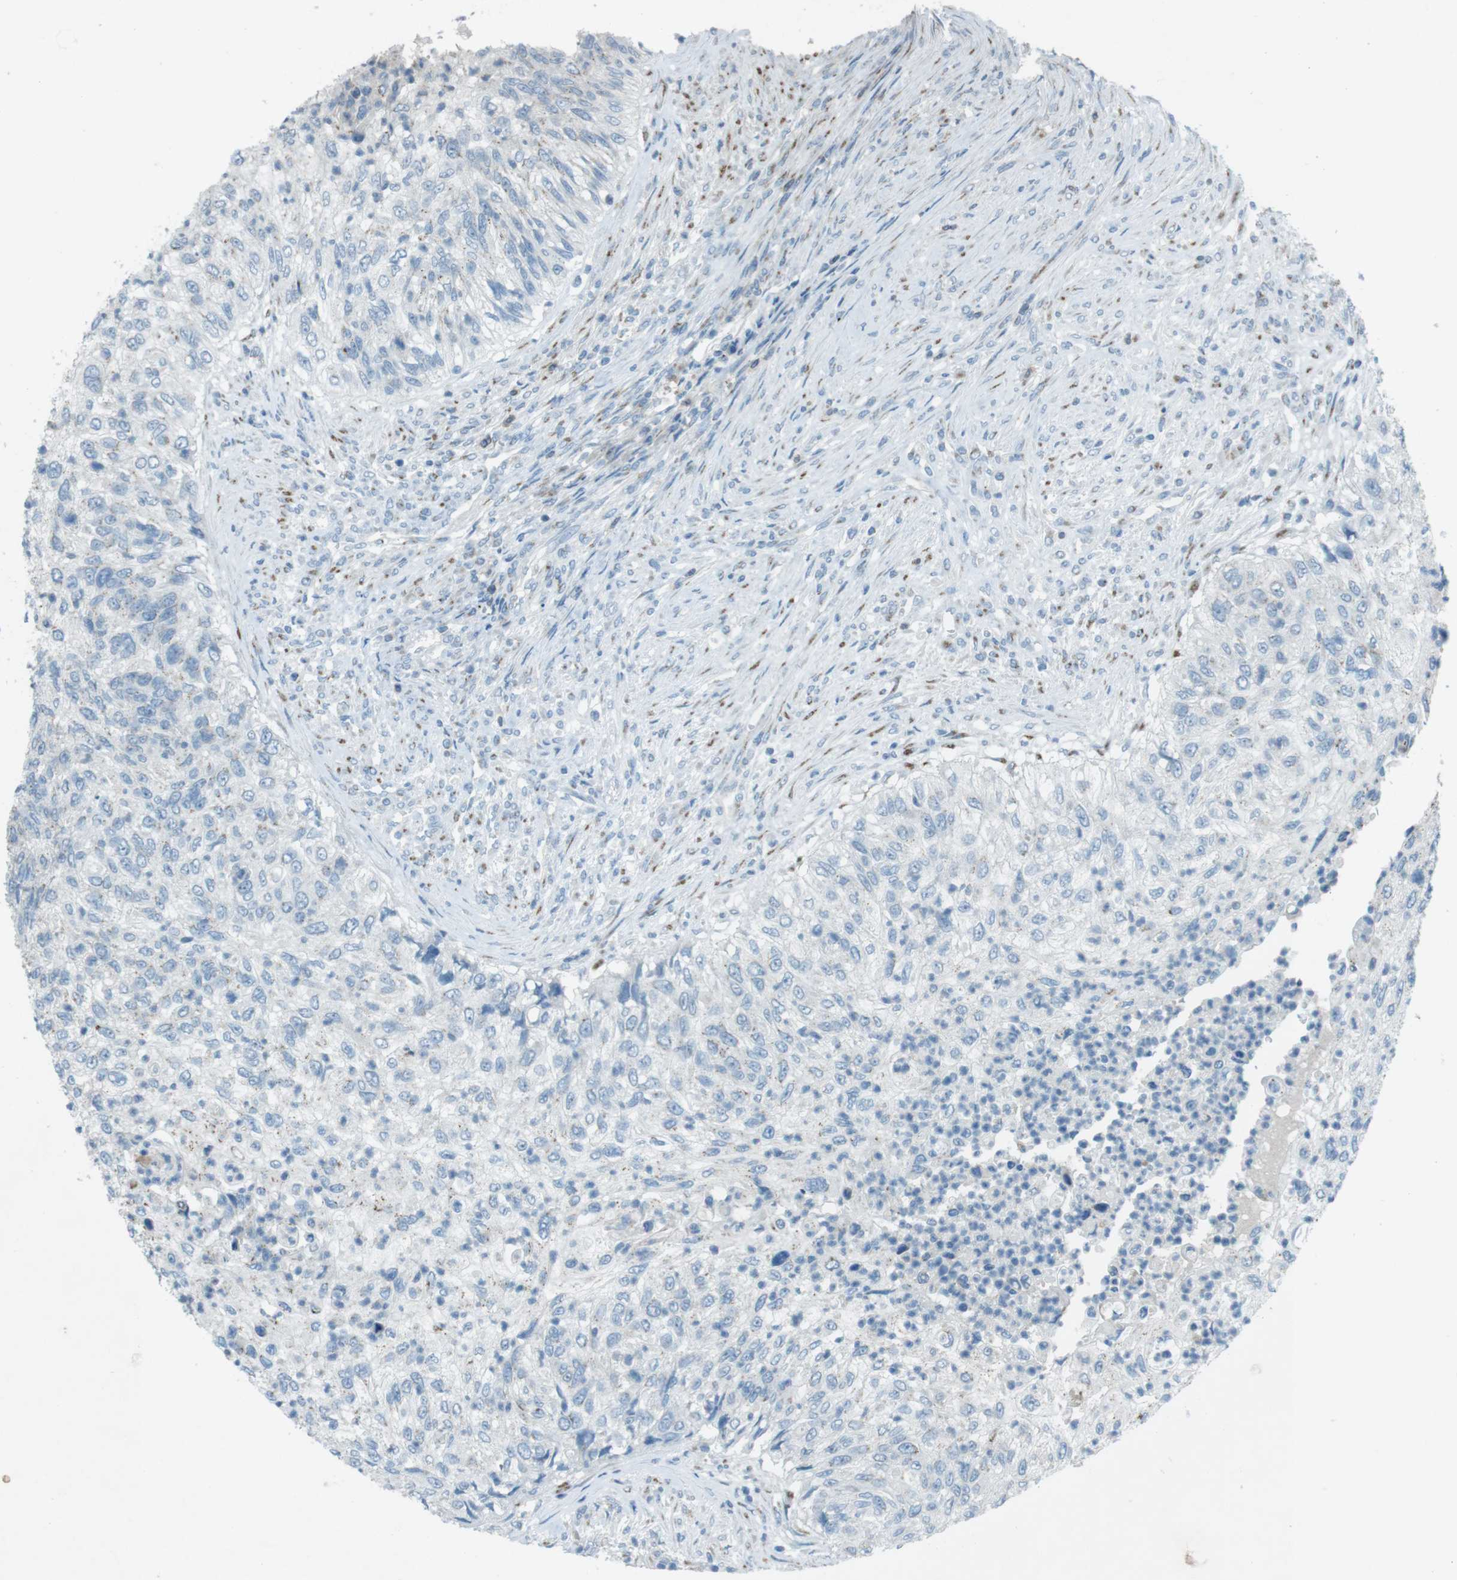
{"staining": {"intensity": "negative", "quantity": "none", "location": "none"}, "tissue": "urothelial cancer", "cell_type": "Tumor cells", "image_type": "cancer", "snomed": [{"axis": "morphology", "description": "Urothelial carcinoma, High grade"}, {"axis": "topography", "description": "Urinary bladder"}], "caption": "Immunohistochemistry (IHC) of human urothelial cancer reveals no positivity in tumor cells.", "gene": "TXNDC15", "patient": {"sex": "female", "age": 60}}